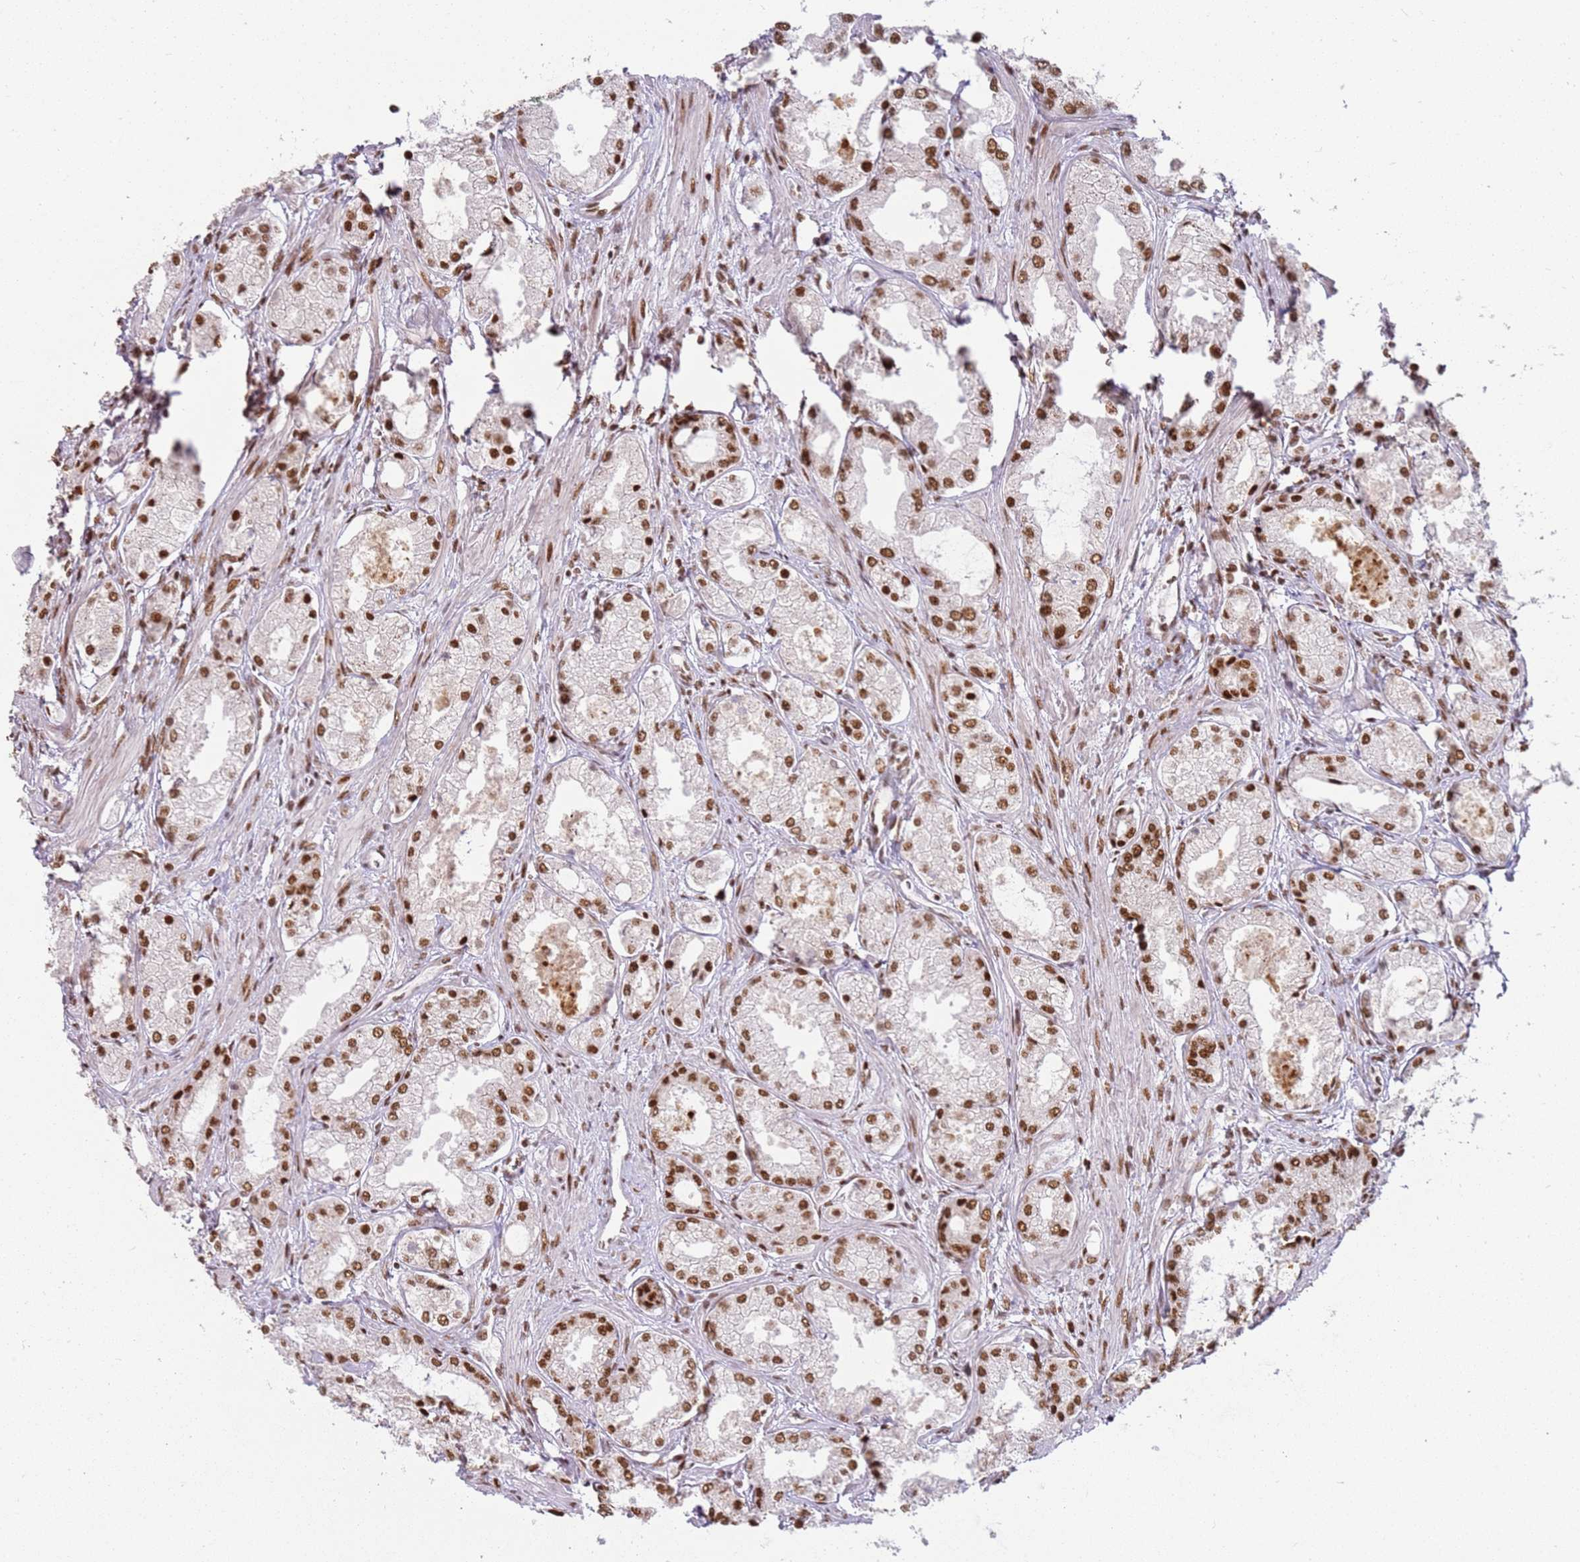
{"staining": {"intensity": "moderate", "quantity": ">75%", "location": "nuclear"}, "tissue": "prostate cancer", "cell_type": "Tumor cells", "image_type": "cancer", "snomed": [{"axis": "morphology", "description": "Adenocarcinoma, Low grade"}, {"axis": "topography", "description": "Prostate"}], "caption": "Immunohistochemical staining of human prostate cancer displays medium levels of moderate nuclear expression in approximately >75% of tumor cells.", "gene": "TENT4A", "patient": {"sex": "male", "age": 68}}